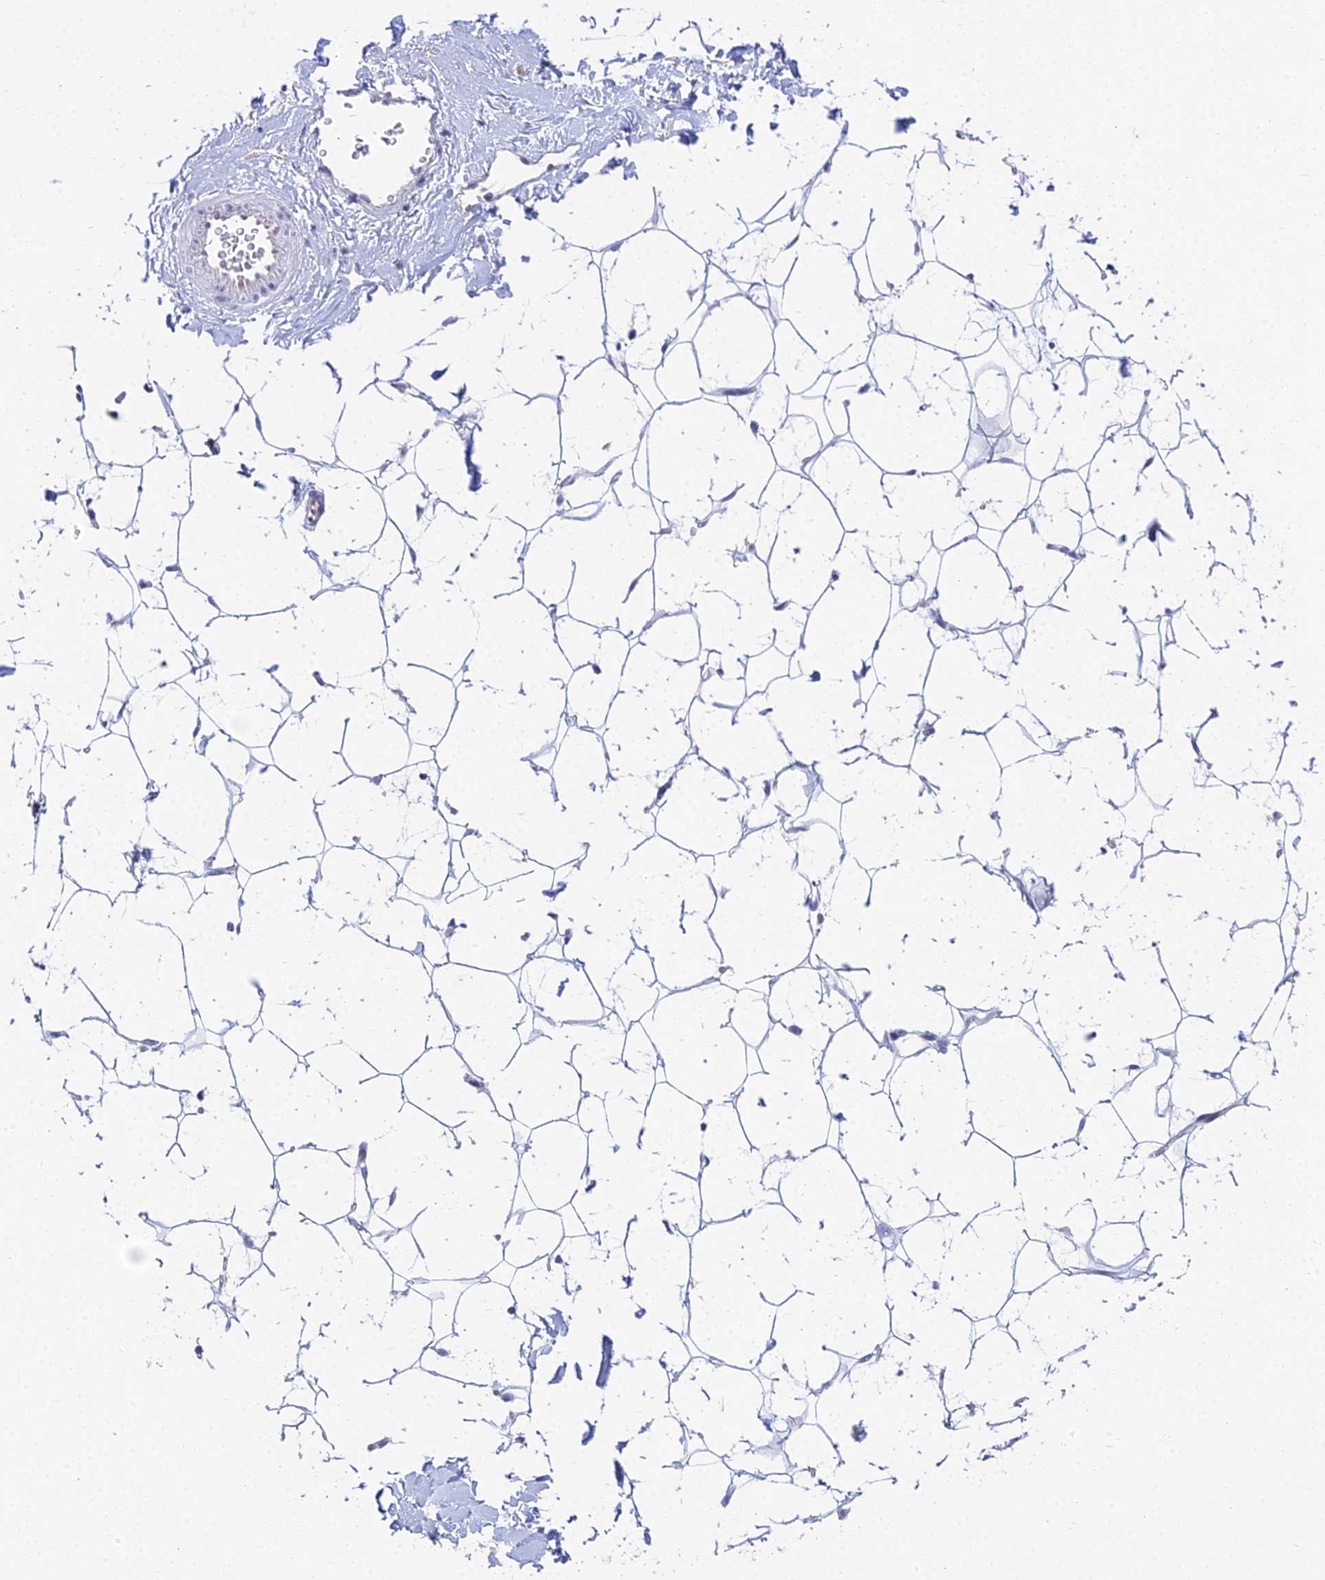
{"staining": {"intensity": "negative", "quantity": "none", "location": "none"}, "tissue": "adipose tissue", "cell_type": "Adipocytes", "image_type": "normal", "snomed": [{"axis": "morphology", "description": "Normal tissue, NOS"}, {"axis": "topography", "description": "Breast"}], "caption": "Immunohistochemistry photomicrograph of unremarkable adipose tissue stained for a protein (brown), which reveals no staining in adipocytes.", "gene": "EEF2KMT", "patient": {"sex": "female", "age": 26}}